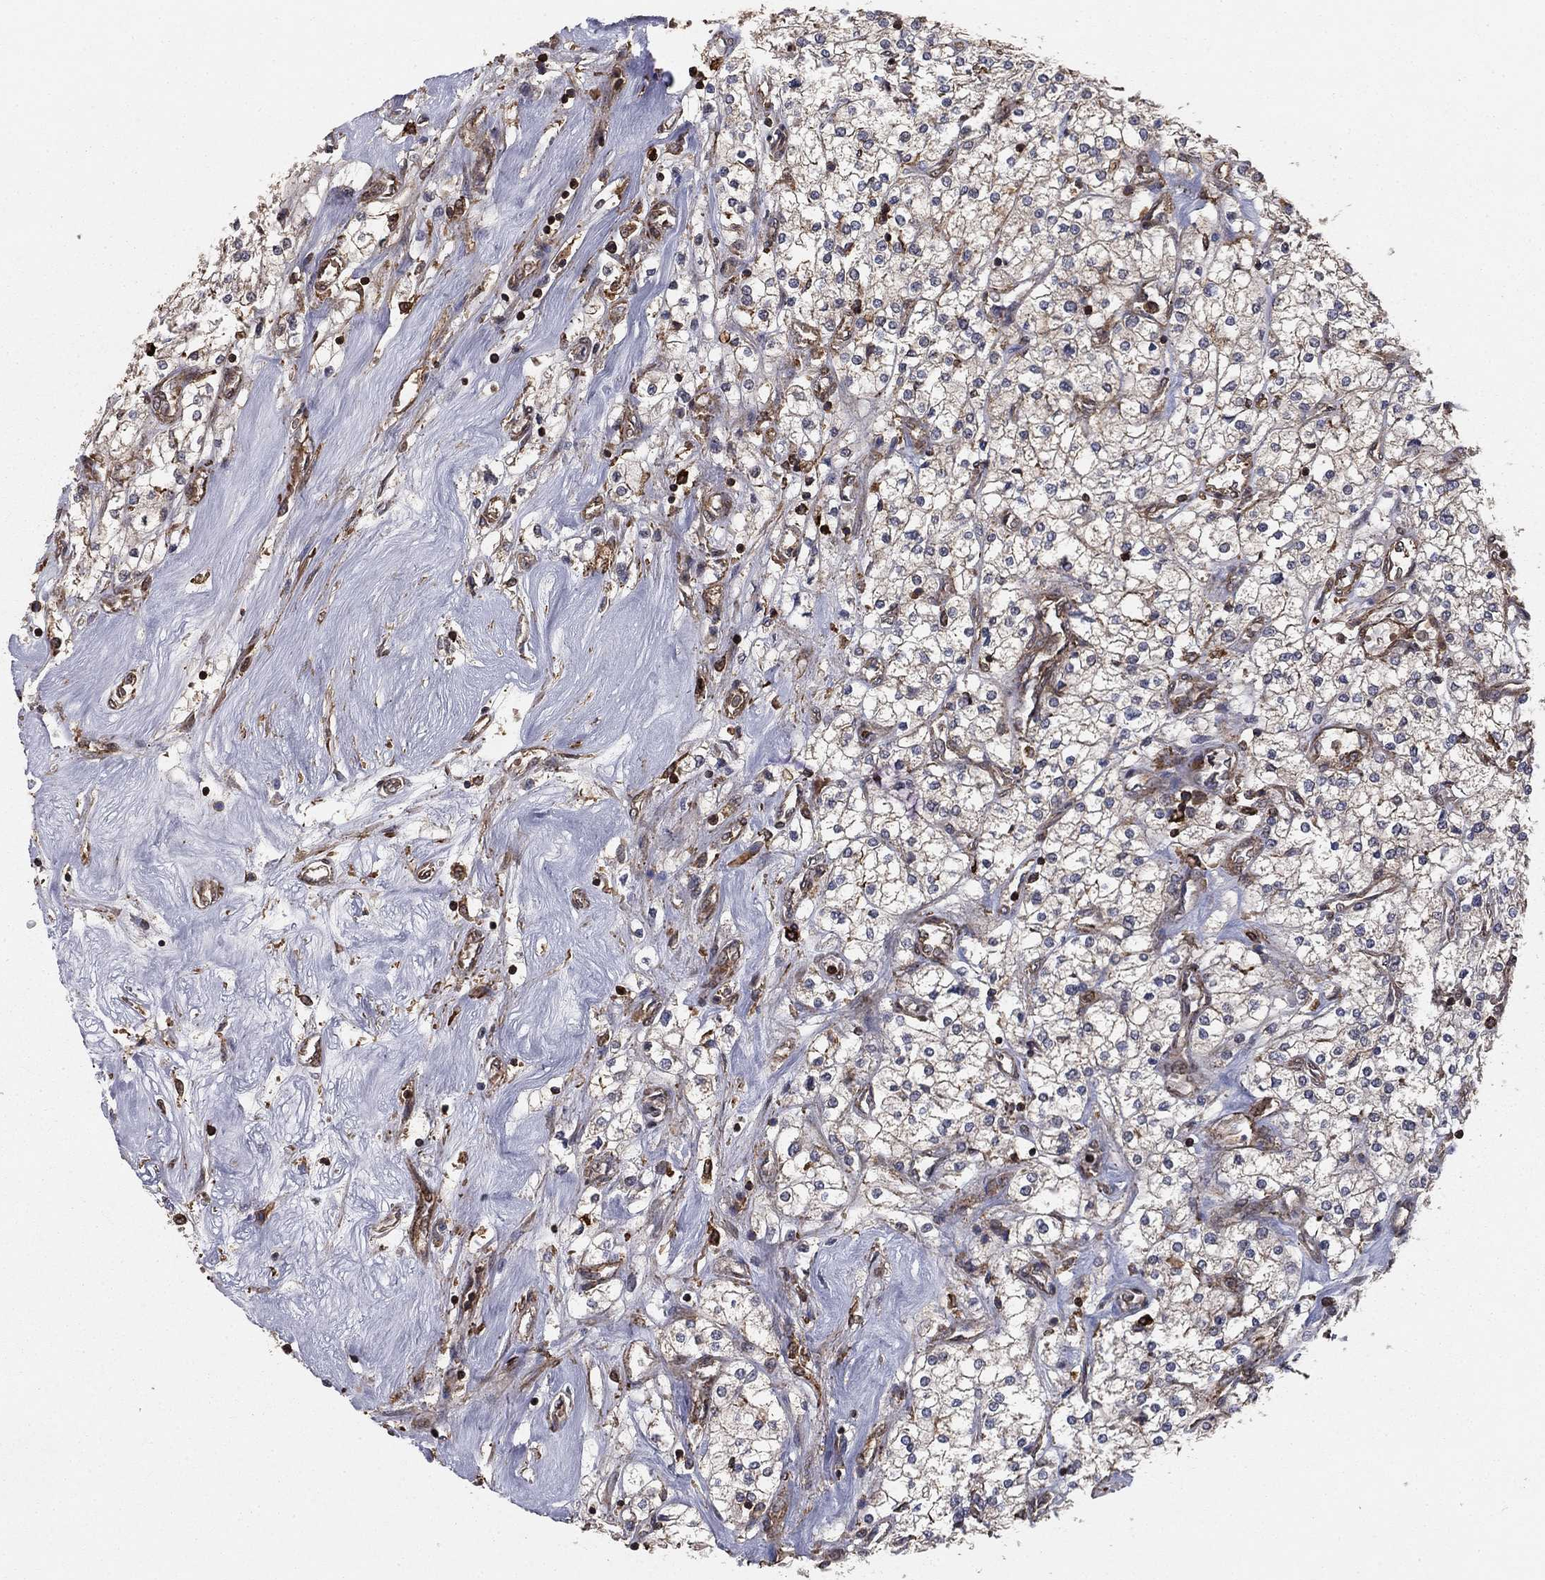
{"staining": {"intensity": "weak", "quantity": "25%-75%", "location": "cytoplasmic/membranous"}, "tissue": "renal cancer", "cell_type": "Tumor cells", "image_type": "cancer", "snomed": [{"axis": "morphology", "description": "Adenocarcinoma, NOS"}, {"axis": "topography", "description": "Kidney"}], "caption": "The image demonstrates staining of renal cancer (adenocarcinoma), revealing weak cytoplasmic/membranous protein staining (brown color) within tumor cells.", "gene": "HABP4", "patient": {"sex": "male", "age": 80}}